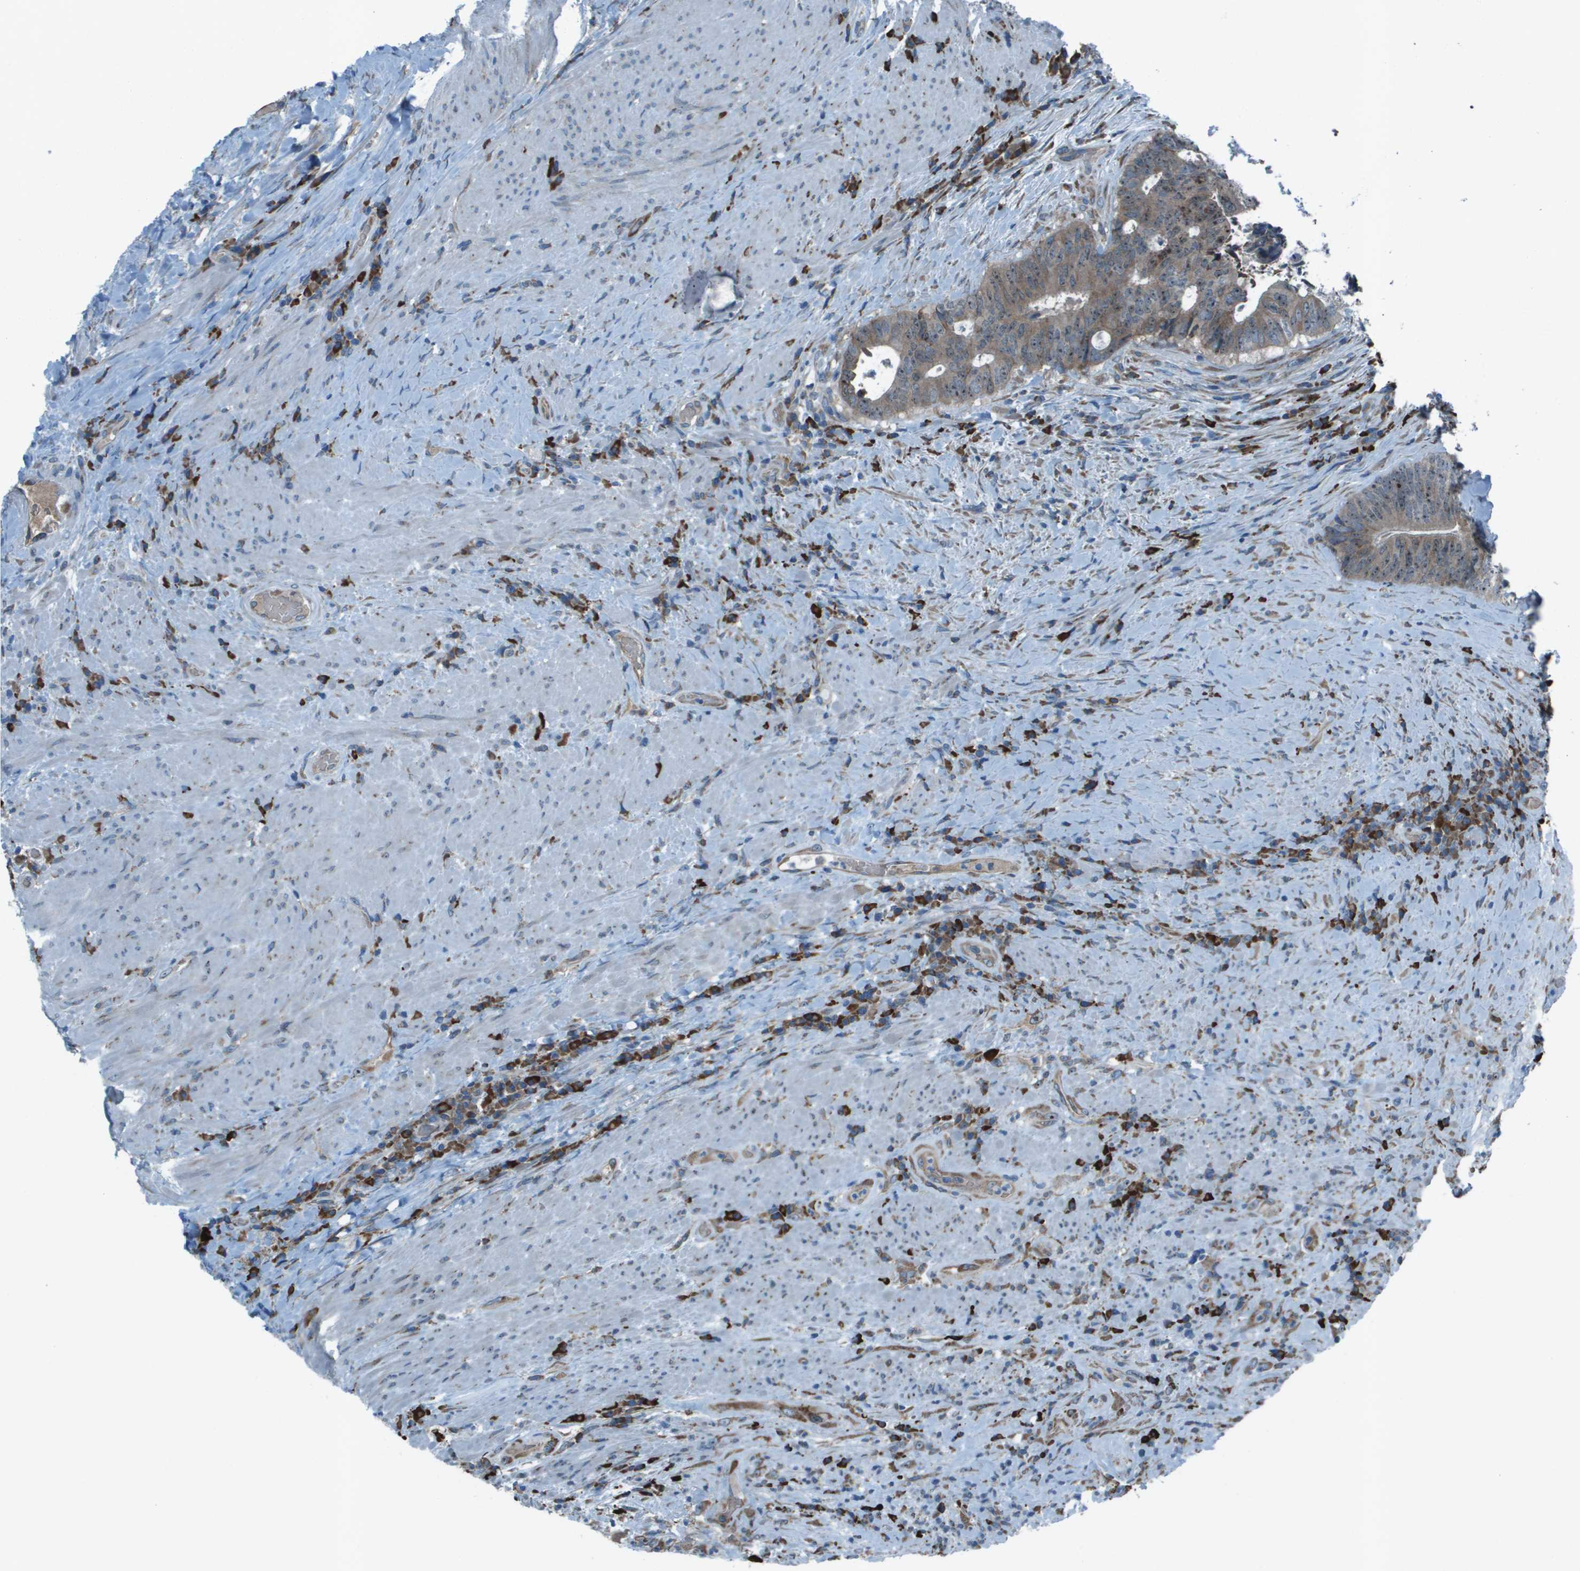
{"staining": {"intensity": "weak", "quantity": ">75%", "location": "cytoplasmic/membranous,nuclear"}, "tissue": "colorectal cancer", "cell_type": "Tumor cells", "image_type": "cancer", "snomed": [{"axis": "morphology", "description": "Adenocarcinoma, NOS"}, {"axis": "topography", "description": "Rectum"}], "caption": "Immunohistochemistry (IHC) photomicrograph of colorectal cancer (adenocarcinoma) stained for a protein (brown), which shows low levels of weak cytoplasmic/membranous and nuclear staining in approximately >75% of tumor cells.", "gene": "UTS2", "patient": {"sex": "male", "age": 72}}